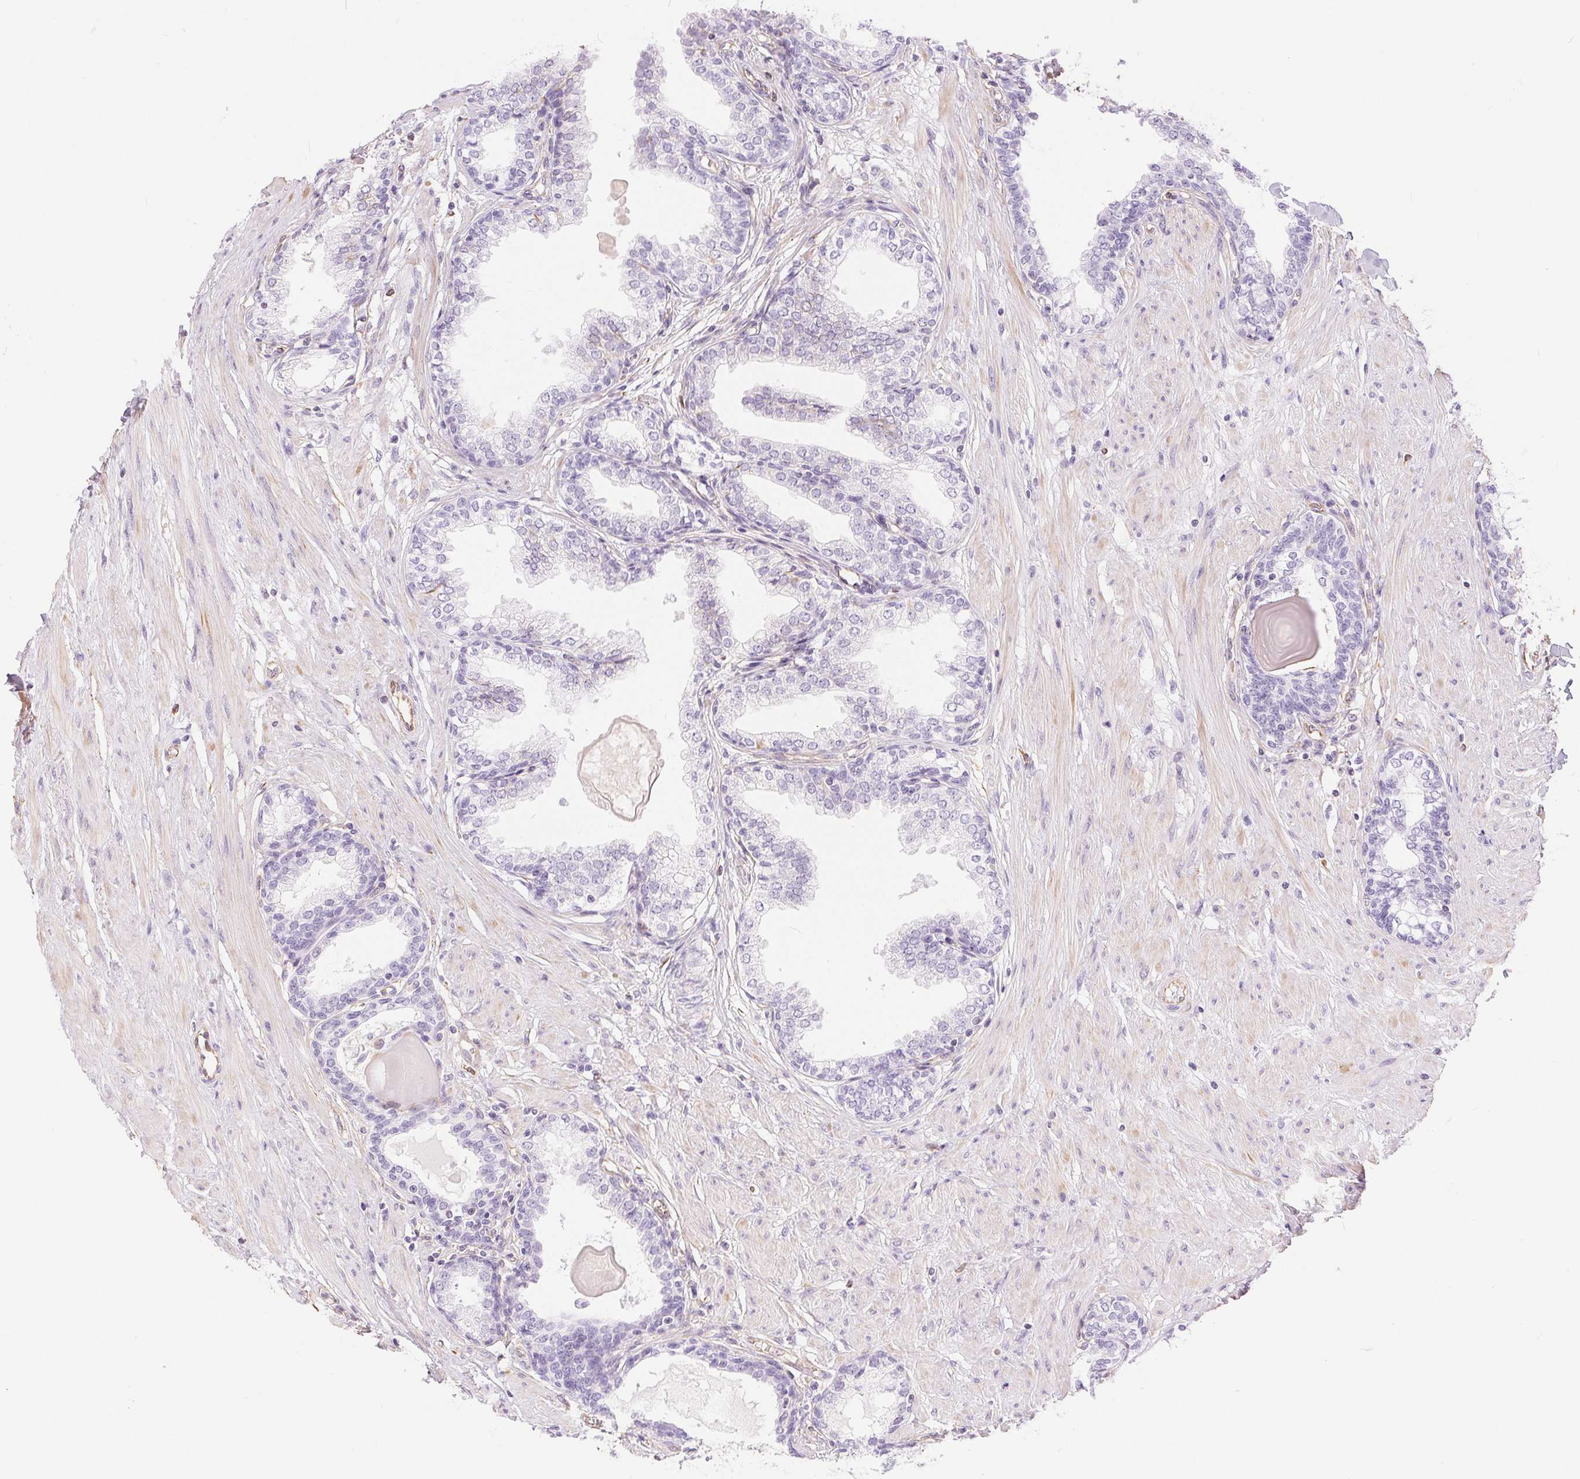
{"staining": {"intensity": "negative", "quantity": "none", "location": "none"}, "tissue": "prostate", "cell_type": "Glandular cells", "image_type": "normal", "snomed": [{"axis": "morphology", "description": "Normal tissue, NOS"}, {"axis": "topography", "description": "Prostate"}], "caption": "This is a photomicrograph of IHC staining of unremarkable prostate, which shows no staining in glandular cells. (DAB immunohistochemistry (IHC) visualized using brightfield microscopy, high magnification).", "gene": "GFAP", "patient": {"sex": "male", "age": 55}}